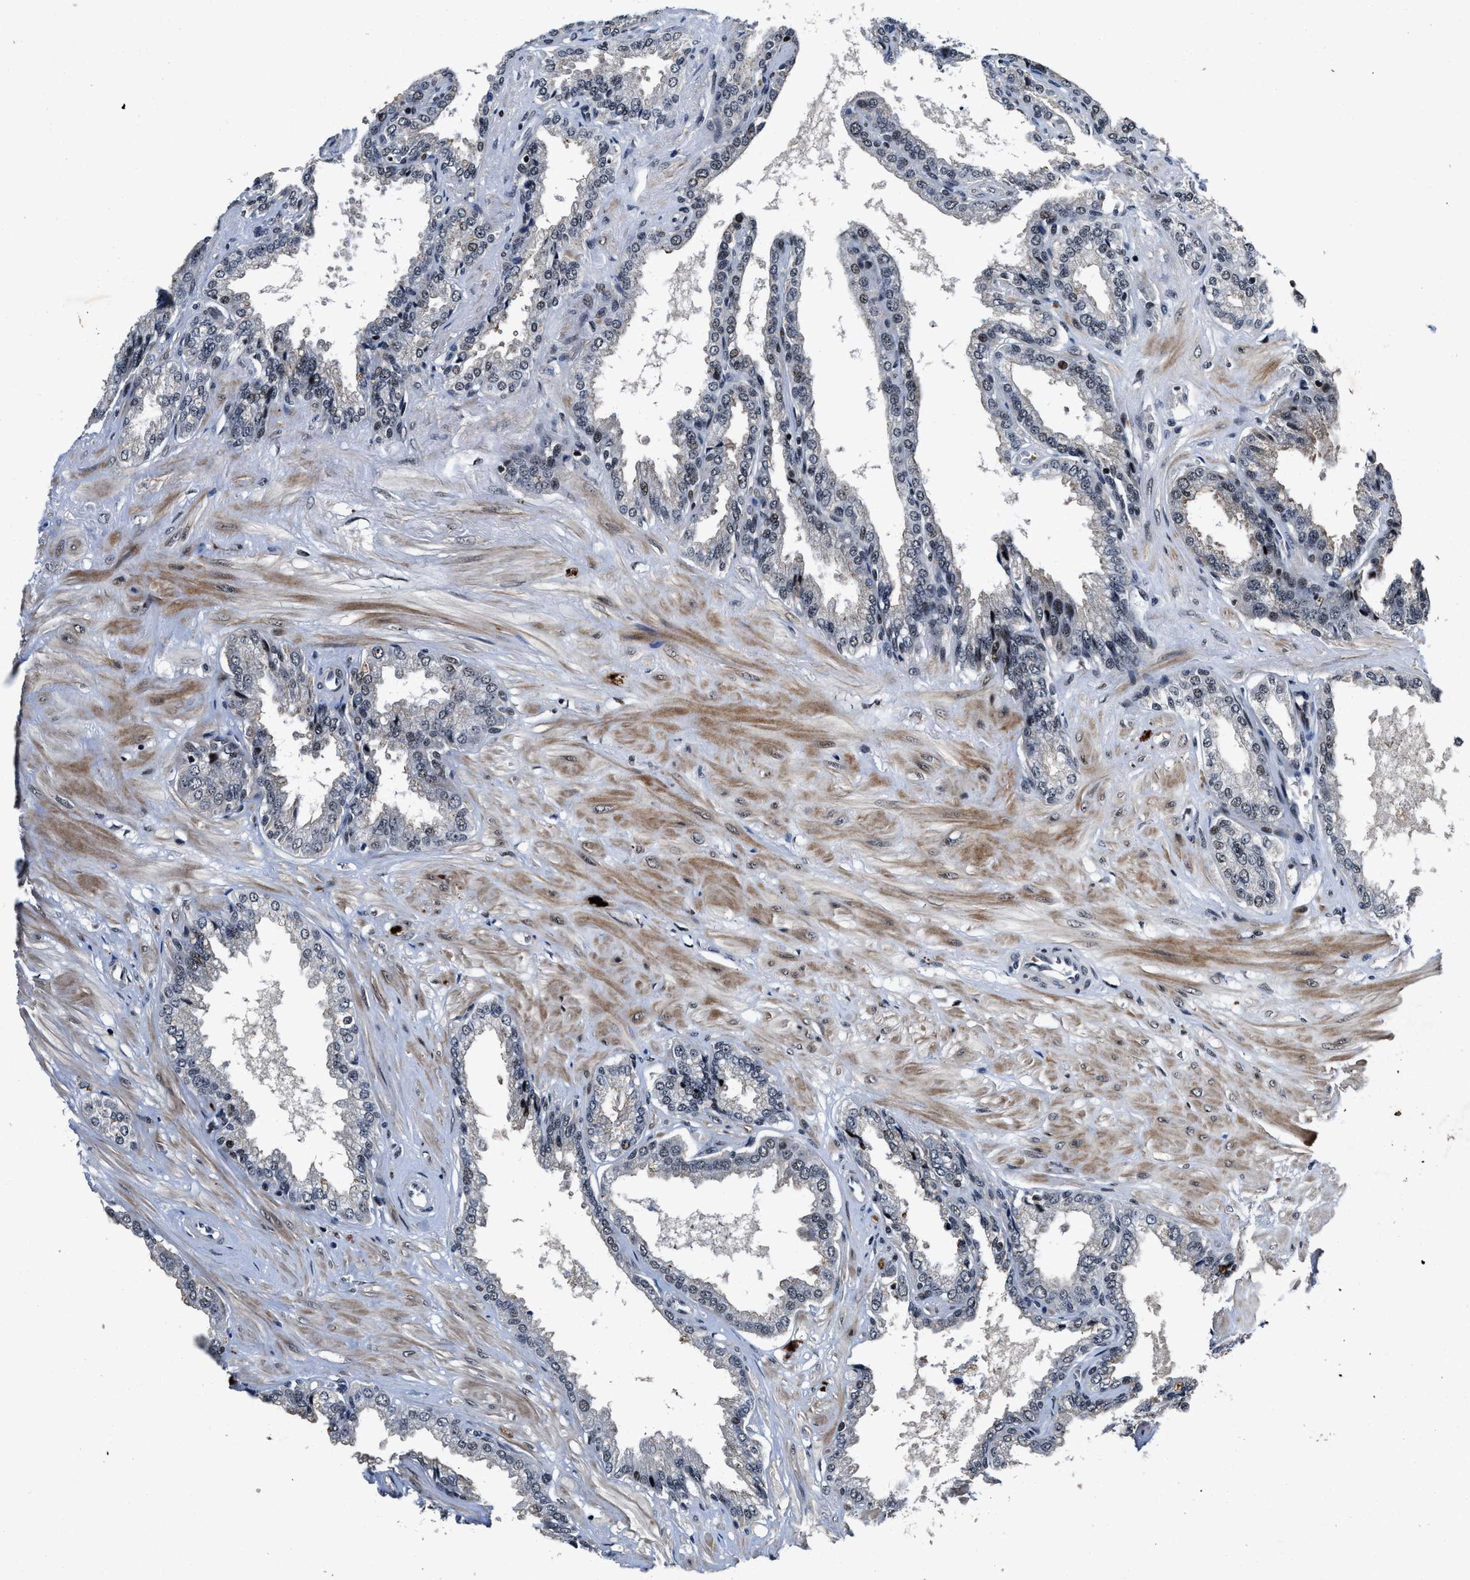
{"staining": {"intensity": "moderate", "quantity": "<25%", "location": "nuclear"}, "tissue": "seminal vesicle", "cell_type": "Glandular cells", "image_type": "normal", "snomed": [{"axis": "morphology", "description": "Normal tissue, NOS"}, {"axis": "topography", "description": "Seminal veicle"}], "caption": "Brown immunohistochemical staining in normal seminal vesicle demonstrates moderate nuclear staining in approximately <25% of glandular cells. (brown staining indicates protein expression, while blue staining denotes nuclei).", "gene": "ZNF233", "patient": {"sex": "male", "age": 46}}